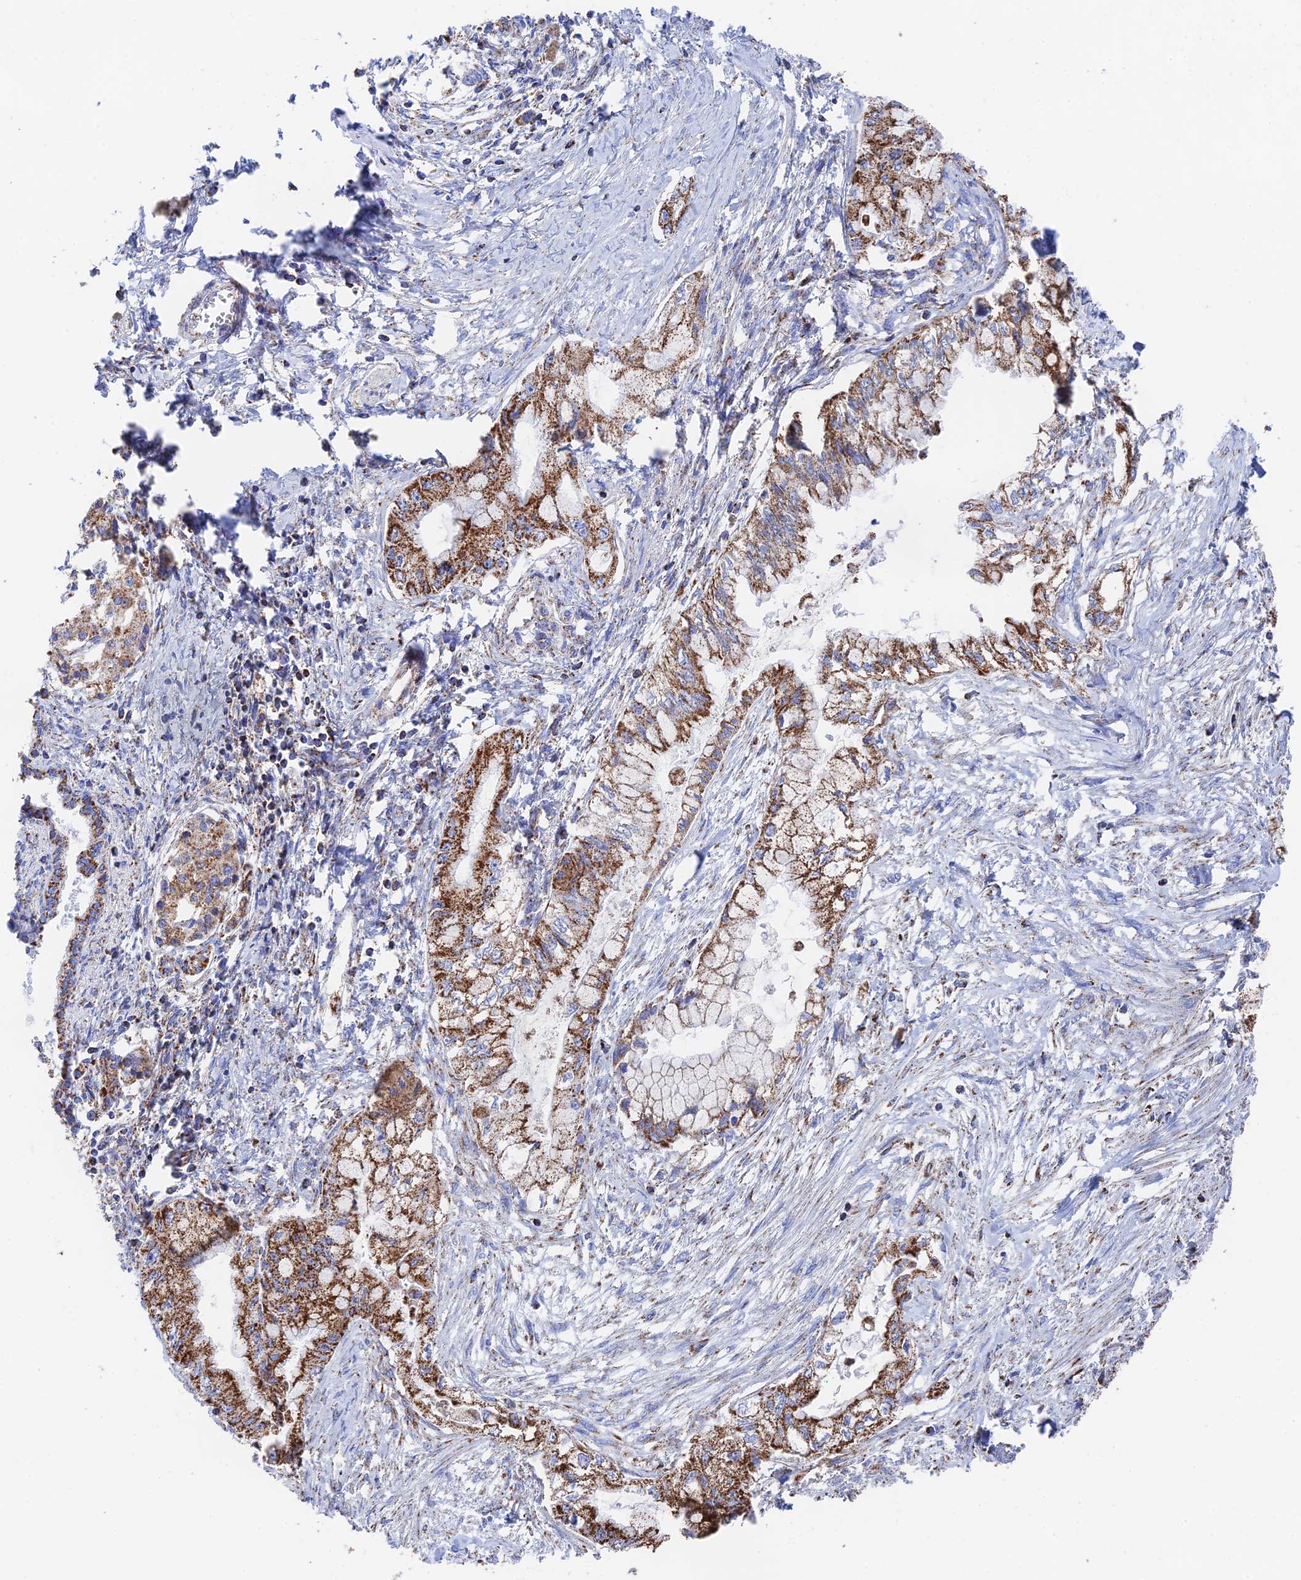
{"staining": {"intensity": "moderate", "quantity": ">75%", "location": "cytoplasmic/membranous"}, "tissue": "pancreatic cancer", "cell_type": "Tumor cells", "image_type": "cancer", "snomed": [{"axis": "morphology", "description": "Adenocarcinoma, NOS"}, {"axis": "topography", "description": "Pancreas"}], "caption": "Immunohistochemical staining of human pancreatic adenocarcinoma displays medium levels of moderate cytoplasmic/membranous expression in about >75% of tumor cells.", "gene": "HAUS8", "patient": {"sex": "male", "age": 48}}